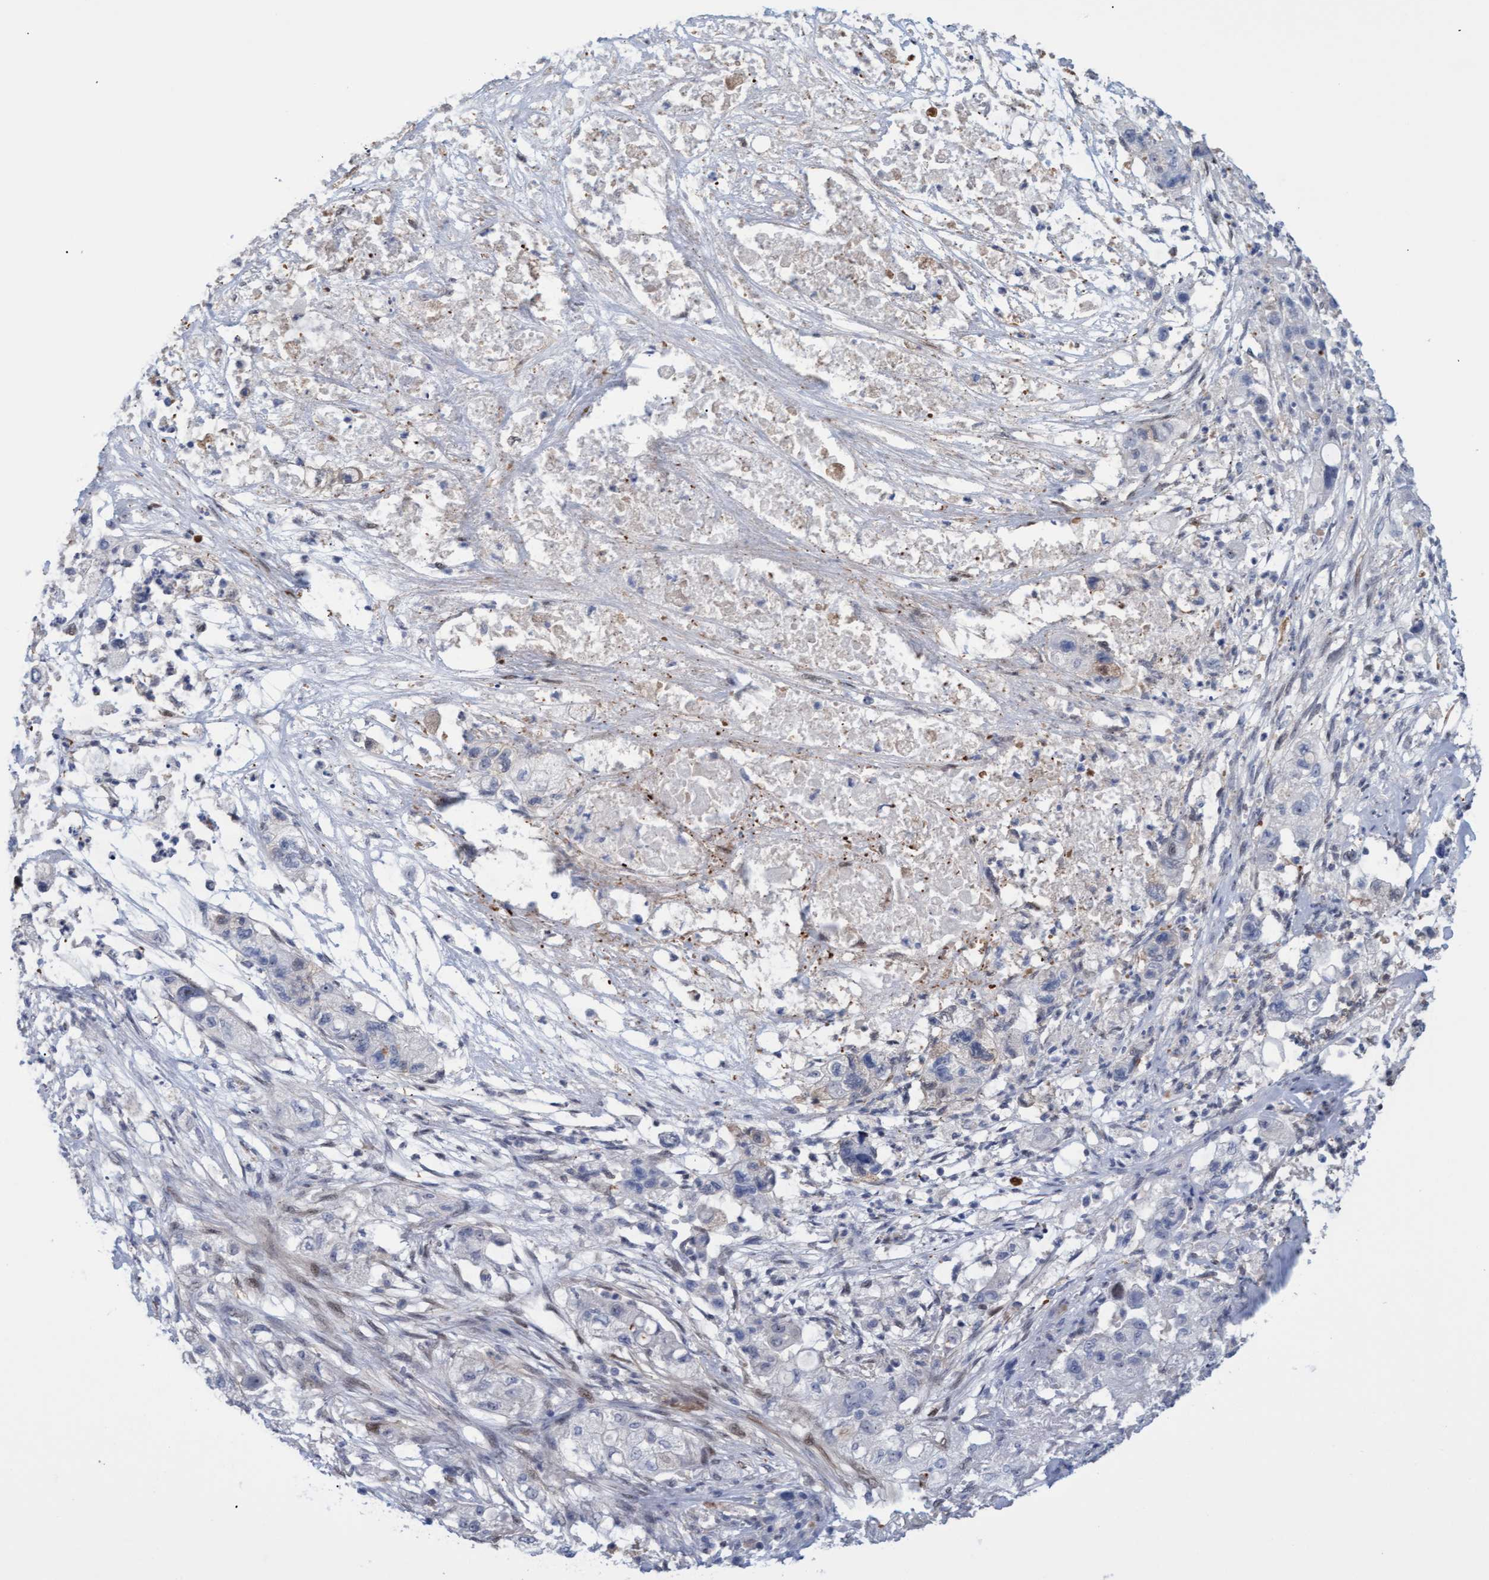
{"staining": {"intensity": "weak", "quantity": "<25%", "location": "cytoplasmic/membranous"}, "tissue": "pancreatic cancer", "cell_type": "Tumor cells", "image_type": "cancer", "snomed": [{"axis": "morphology", "description": "Adenocarcinoma, NOS"}, {"axis": "topography", "description": "Pancreas"}], "caption": "Immunohistochemistry (IHC) micrograph of pancreatic cancer stained for a protein (brown), which displays no positivity in tumor cells. (Immunohistochemistry, brightfield microscopy, high magnification).", "gene": "PINX1", "patient": {"sex": "female", "age": 78}}